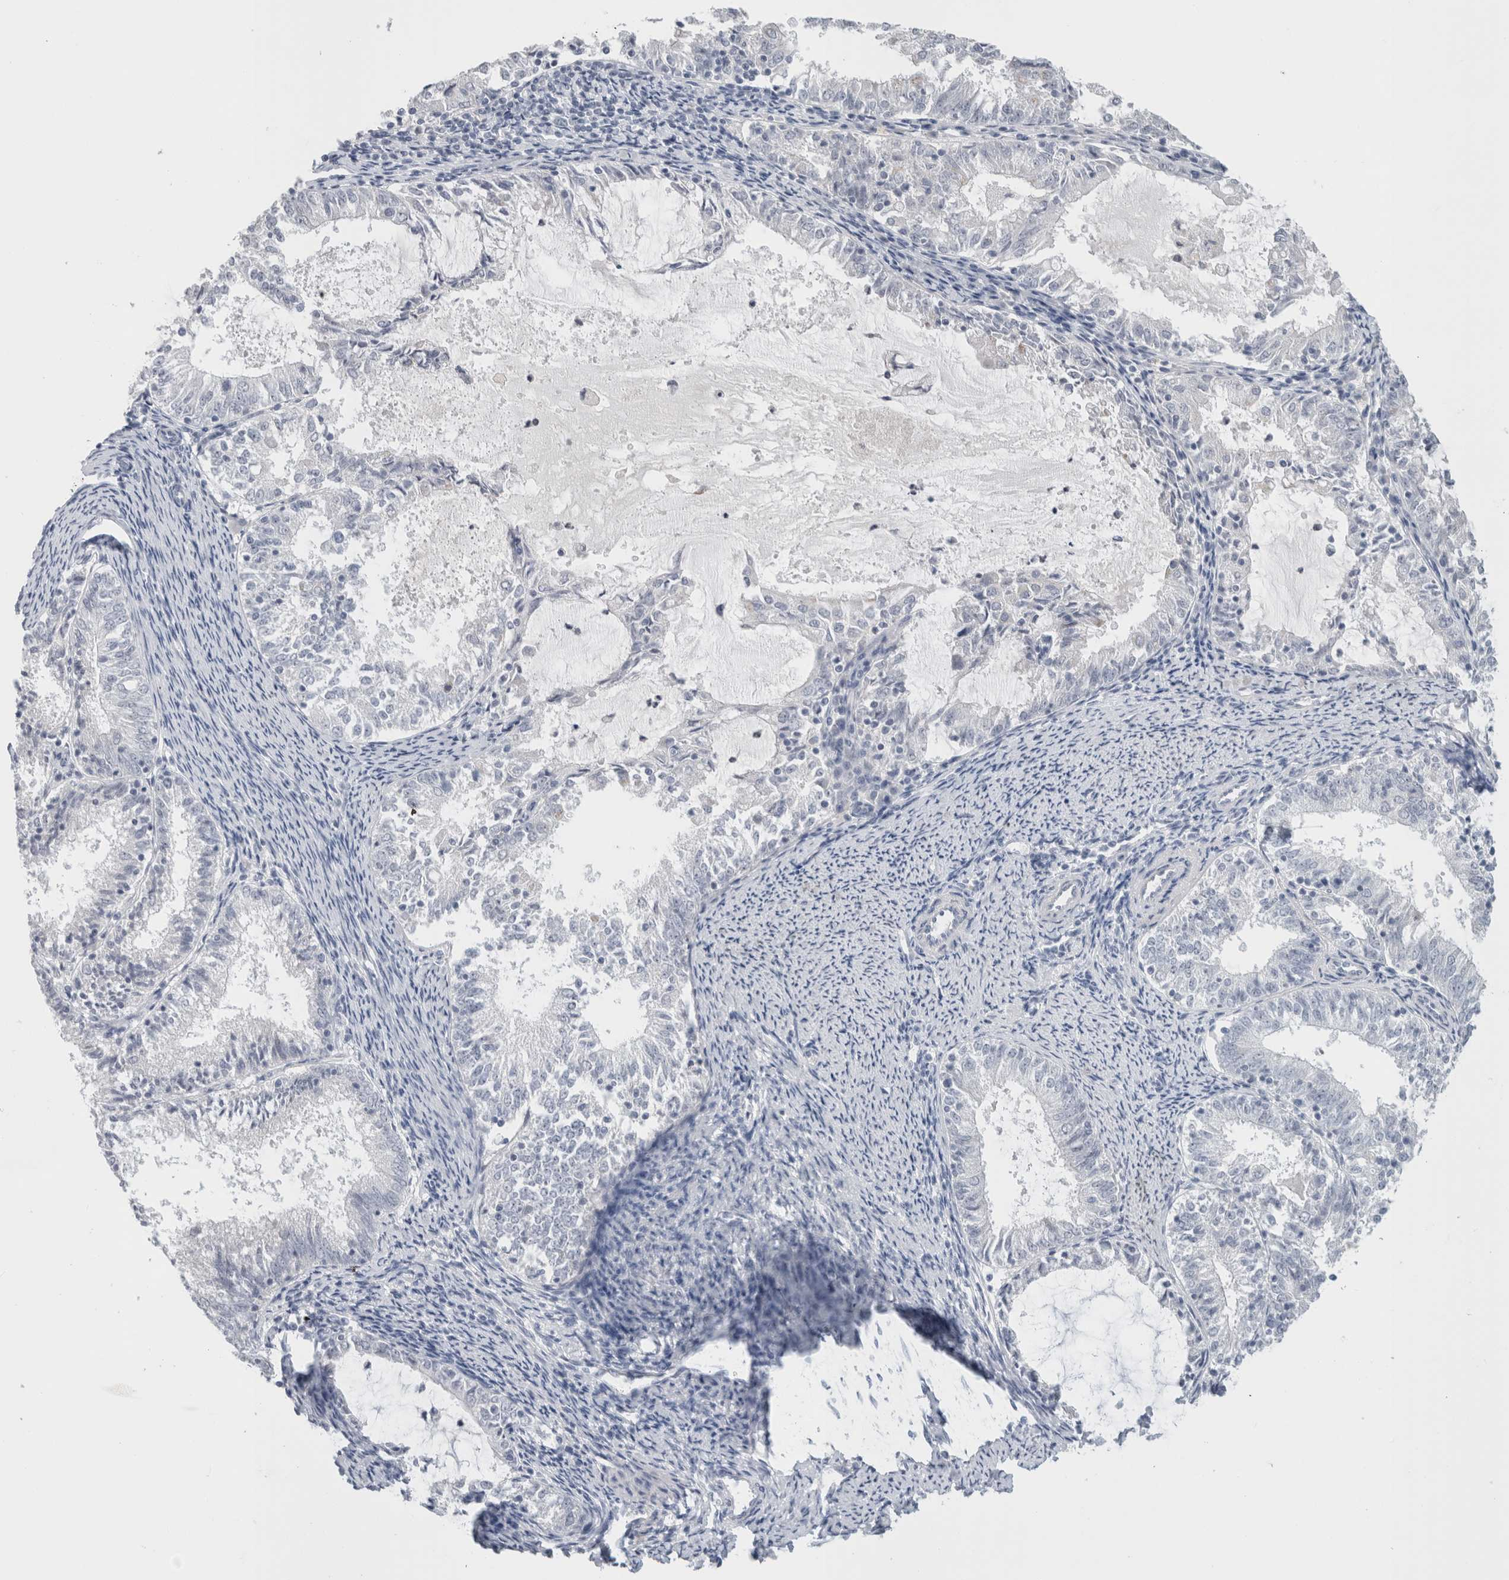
{"staining": {"intensity": "negative", "quantity": "none", "location": "none"}, "tissue": "endometrial cancer", "cell_type": "Tumor cells", "image_type": "cancer", "snomed": [{"axis": "morphology", "description": "Adenocarcinoma, NOS"}, {"axis": "topography", "description": "Endometrium"}], "caption": "Human endometrial cancer (adenocarcinoma) stained for a protein using IHC displays no positivity in tumor cells.", "gene": "FMR1NB", "patient": {"sex": "female", "age": 57}}